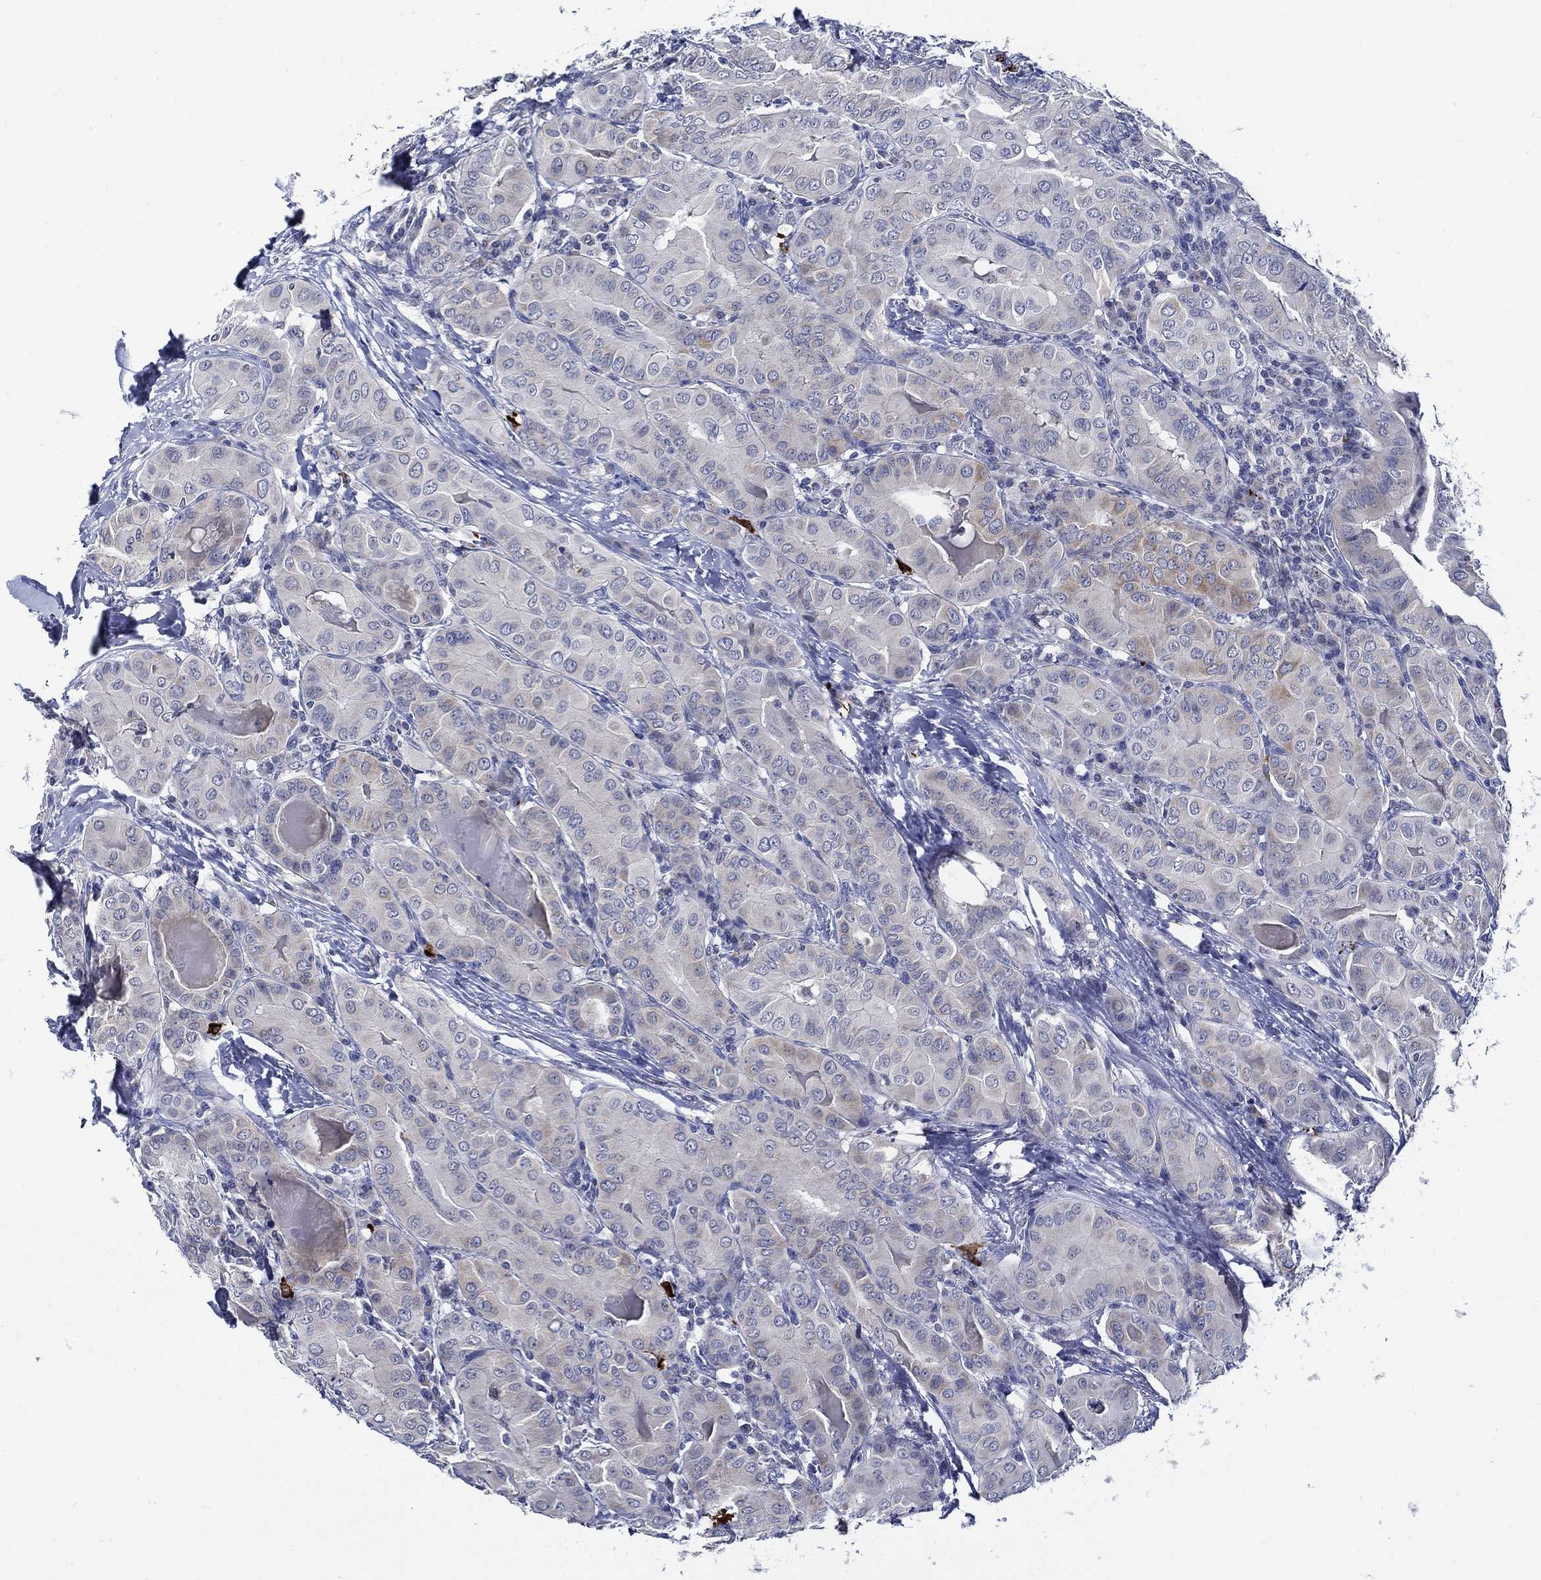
{"staining": {"intensity": "moderate", "quantity": "<25%", "location": "cytoplasmic/membranous"}, "tissue": "thyroid cancer", "cell_type": "Tumor cells", "image_type": "cancer", "snomed": [{"axis": "morphology", "description": "Papillary adenocarcinoma, NOS"}, {"axis": "topography", "description": "Thyroid gland"}], "caption": "Thyroid papillary adenocarcinoma stained with a protein marker demonstrates moderate staining in tumor cells.", "gene": "ALOX12", "patient": {"sex": "female", "age": 37}}